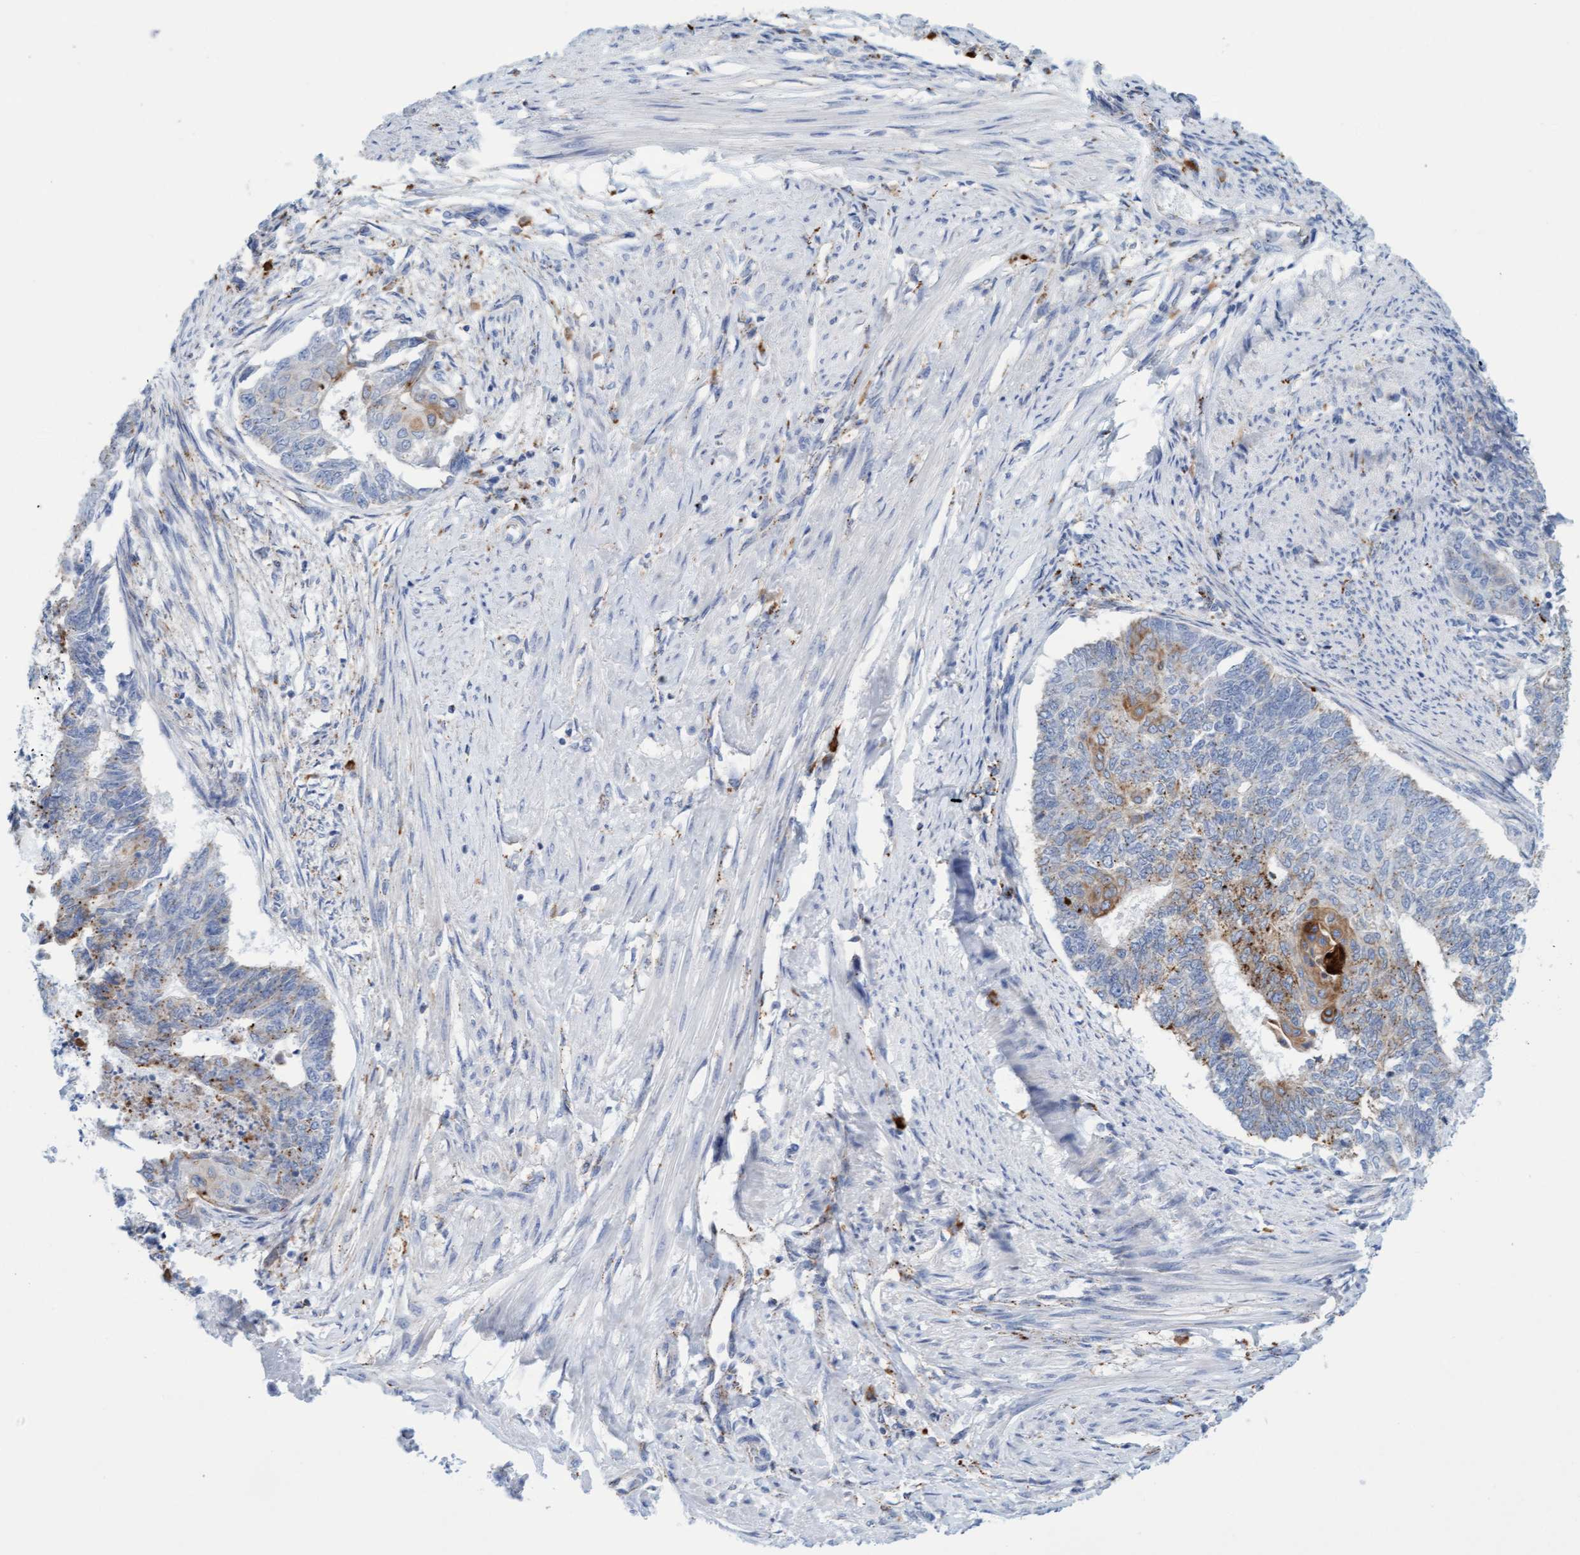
{"staining": {"intensity": "moderate", "quantity": "<25%", "location": "cytoplasmic/membranous"}, "tissue": "endometrial cancer", "cell_type": "Tumor cells", "image_type": "cancer", "snomed": [{"axis": "morphology", "description": "Adenocarcinoma, NOS"}, {"axis": "topography", "description": "Endometrium"}], "caption": "The micrograph reveals immunohistochemical staining of adenocarcinoma (endometrial). There is moderate cytoplasmic/membranous positivity is identified in about <25% of tumor cells. The protein is shown in brown color, while the nuclei are stained blue.", "gene": "SGSH", "patient": {"sex": "female", "age": 32}}